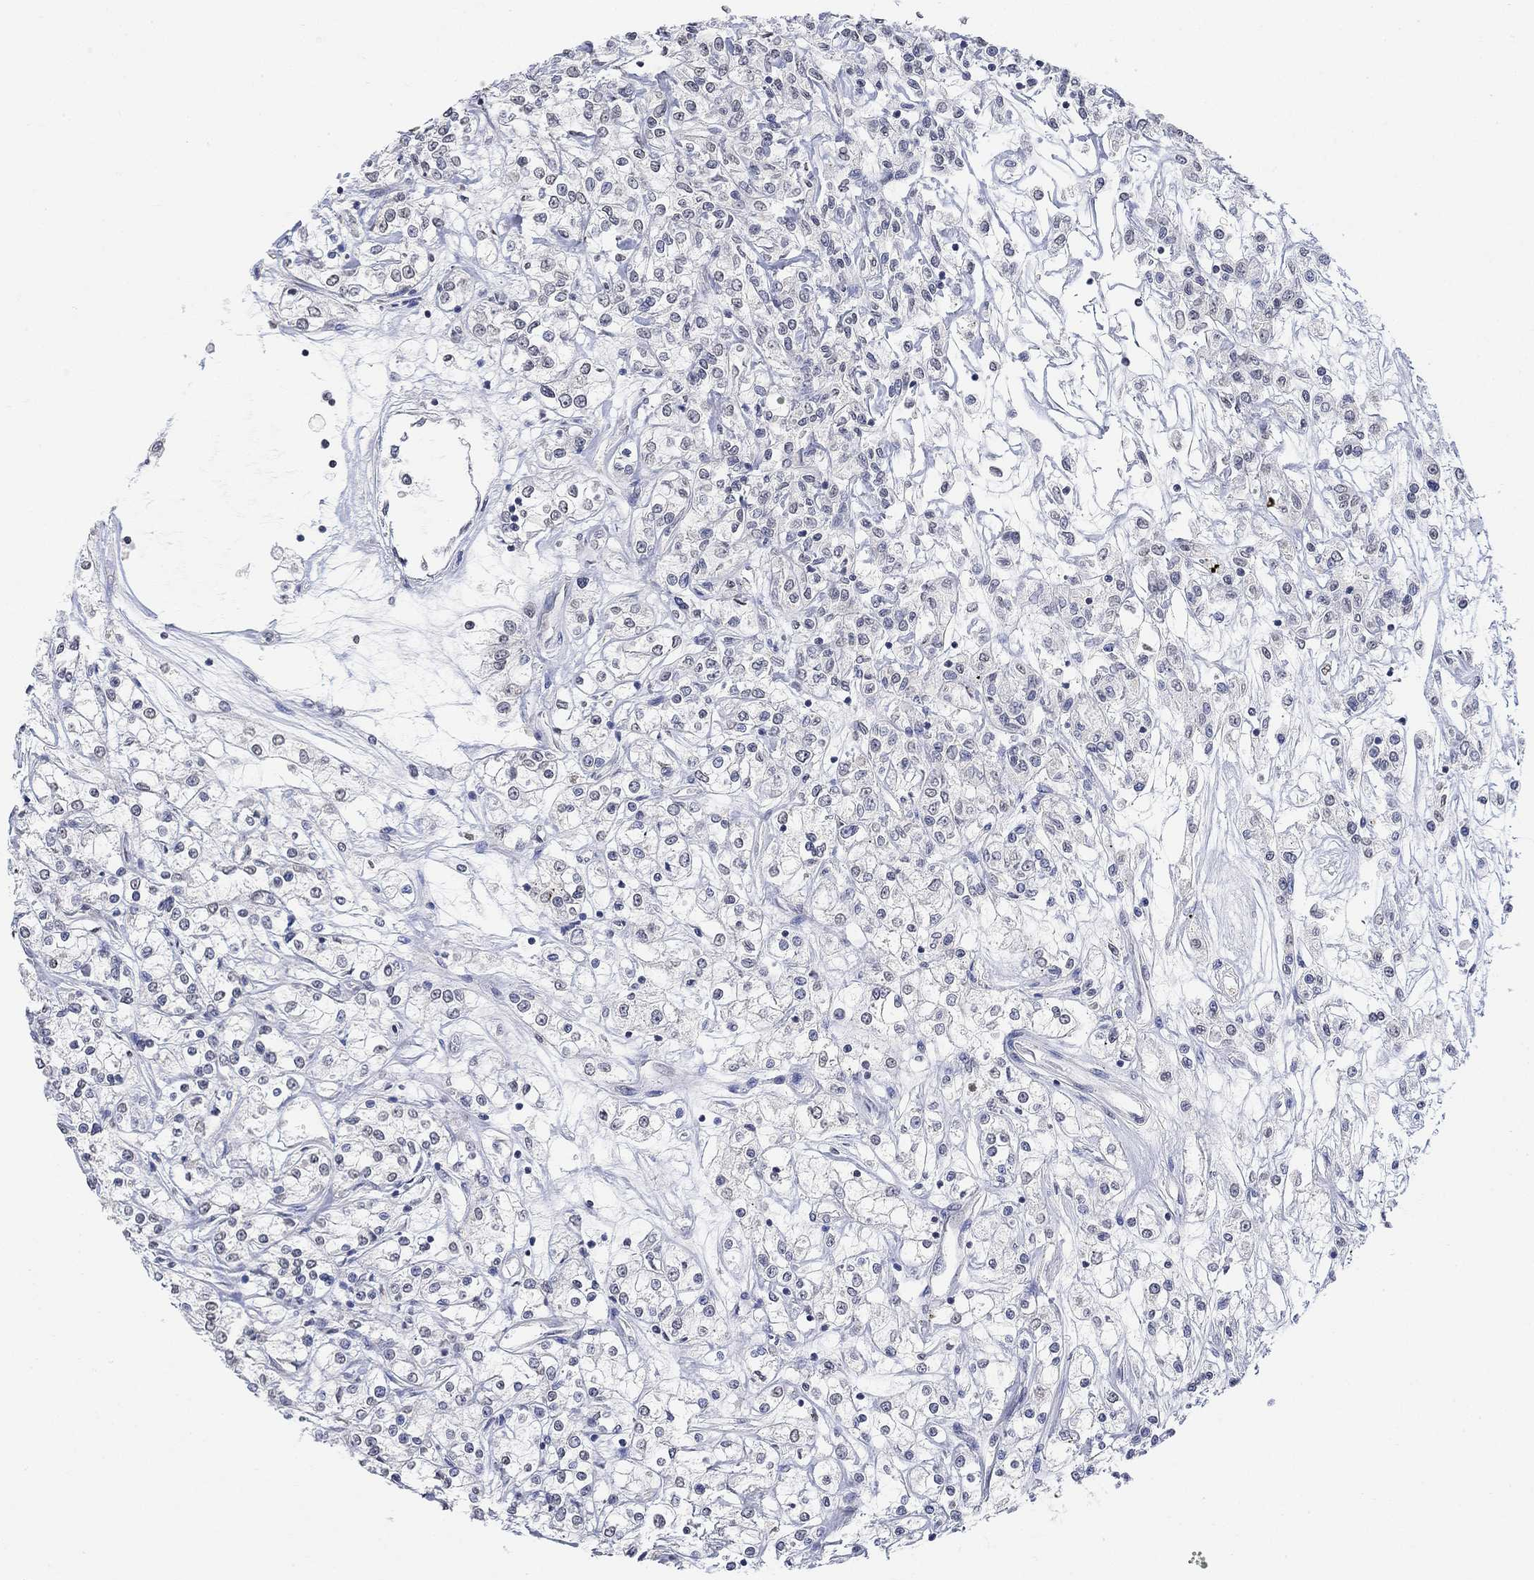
{"staining": {"intensity": "negative", "quantity": "none", "location": "none"}, "tissue": "renal cancer", "cell_type": "Tumor cells", "image_type": "cancer", "snomed": [{"axis": "morphology", "description": "Adenocarcinoma, NOS"}, {"axis": "topography", "description": "Kidney"}], "caption": "This is an immunohistochemistry (IHC) photomicrograph of renal cancer (adenocarcinoma). There is no staining in tumor cells.", "gene": "TMEM255A", "patient": {"sex": "female", "age": 59}}